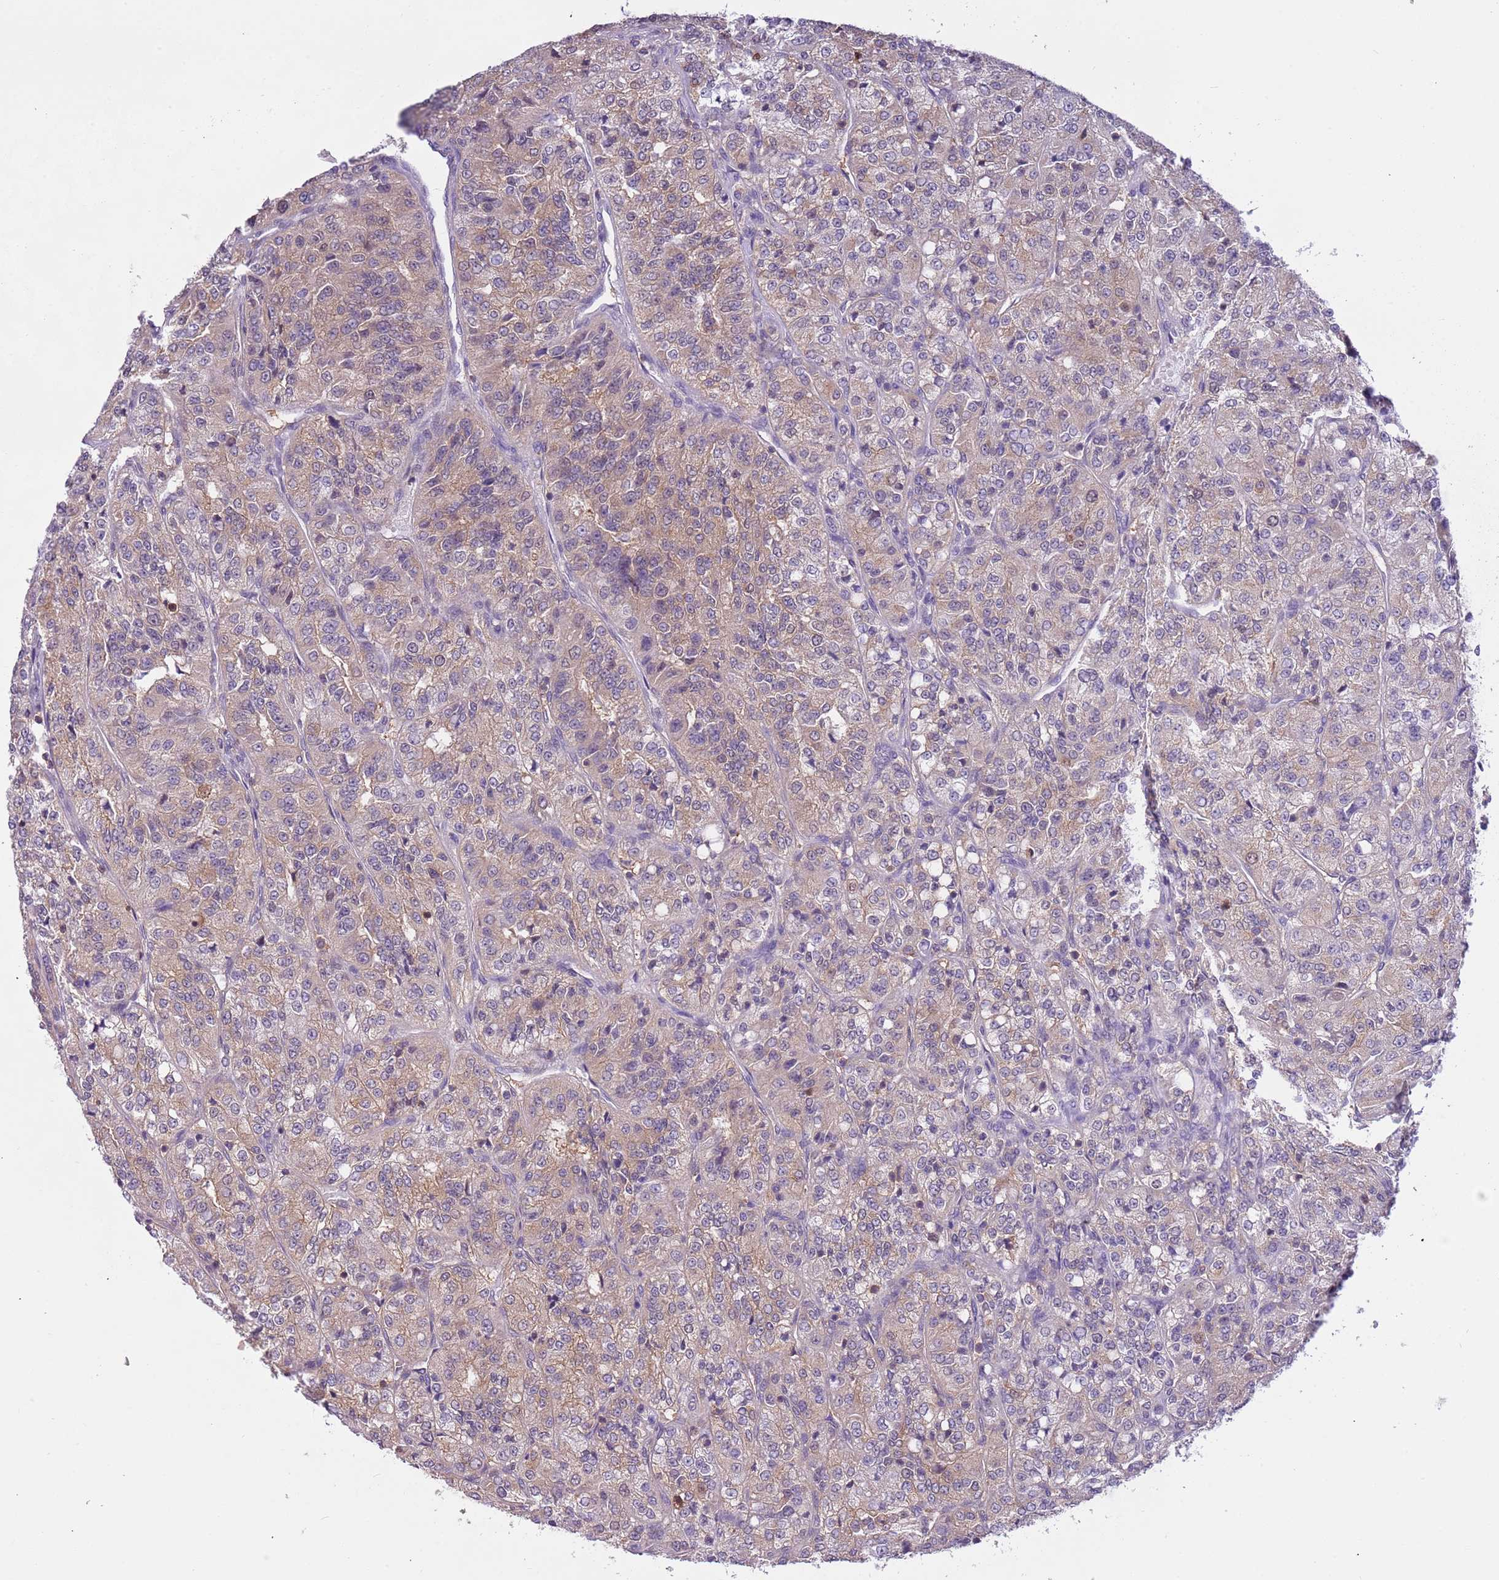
{"staining": {"intensity": "weak", "quantity": ">75%", "location": "cytoplasmic/membranous"}, "tissue": "renal cancer", "cell_type": "Tumor cells", "image_type": "cancer", "snomed": [{"axis": "morphology", "description": "Adenocarcinoma, NOS"}, {"axis": "topography", "description": "Kidney"}], "caption": "Protein staining of adenocarcinoma (renal) tissue shows weak cytoplasmic/membranous staining in about >75% of tumor cells.", "gene": "STIP1", "patient": {"sex": "female", "age": 63}}